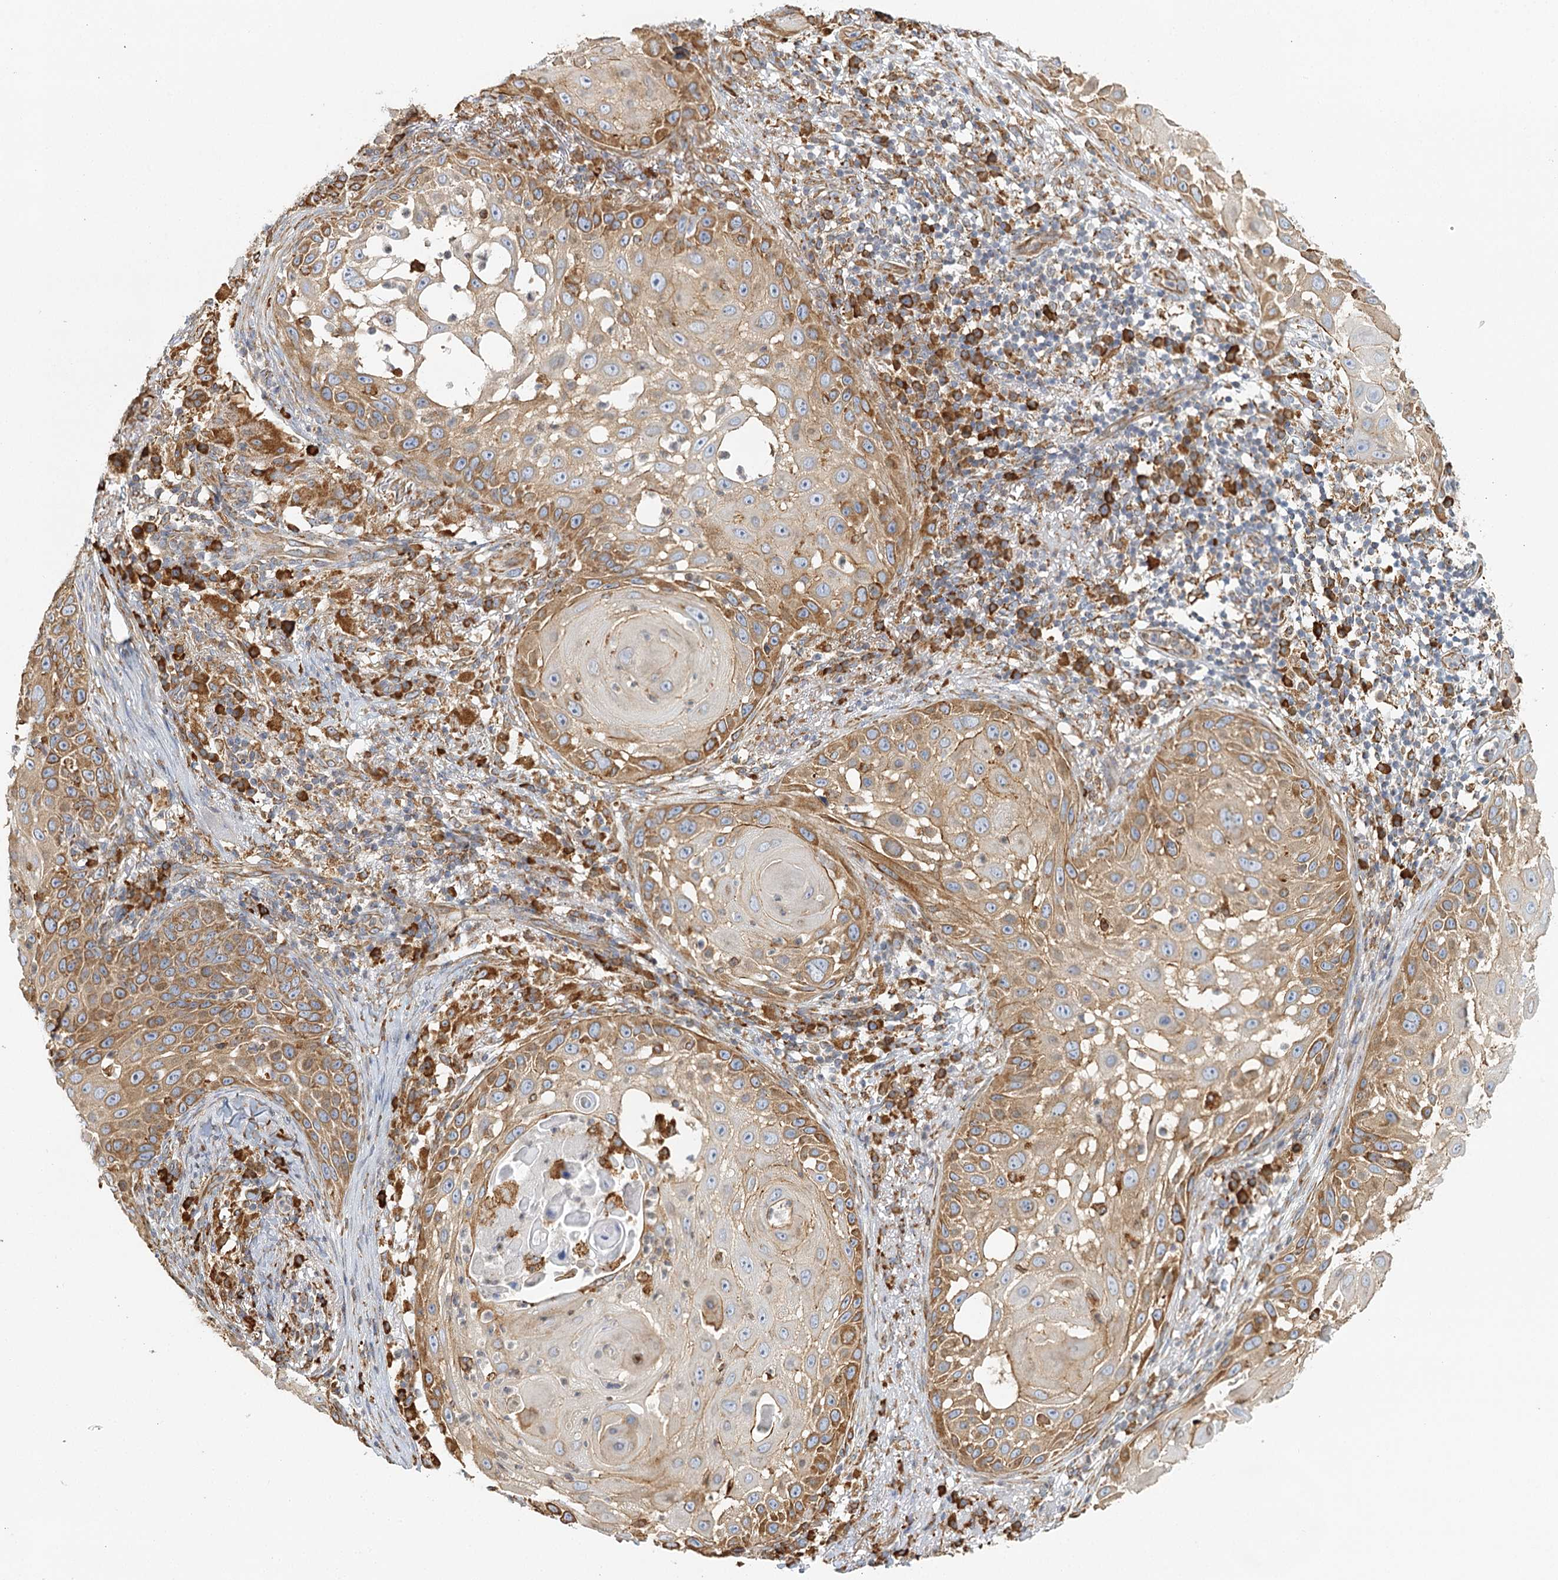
{"staining": {"intensity": "moderate", "quantity": ">75%", "location": "cytoplasmic/membranous"}, "tissue": "skin cancer", "cell_type": "Tumor cells", "image_type": "cancer", "snomed": [{"axis": "morphology", "description": "Squamous cell carcinoma, NOS"}, {"axis": "topography", "description": "Skin"}], "caption": "This image displays skin cancer (squamous cell carcinoma) stained with immunohistochemistry (IHC) to label a protein in brown. The cytoplasmic/membranous of tumor cells show moderate positivity for the protein. Nuclei are counter-stained blue.", "gene": "TAS1R1", "patient": {"sex": "female", "age": 44}}